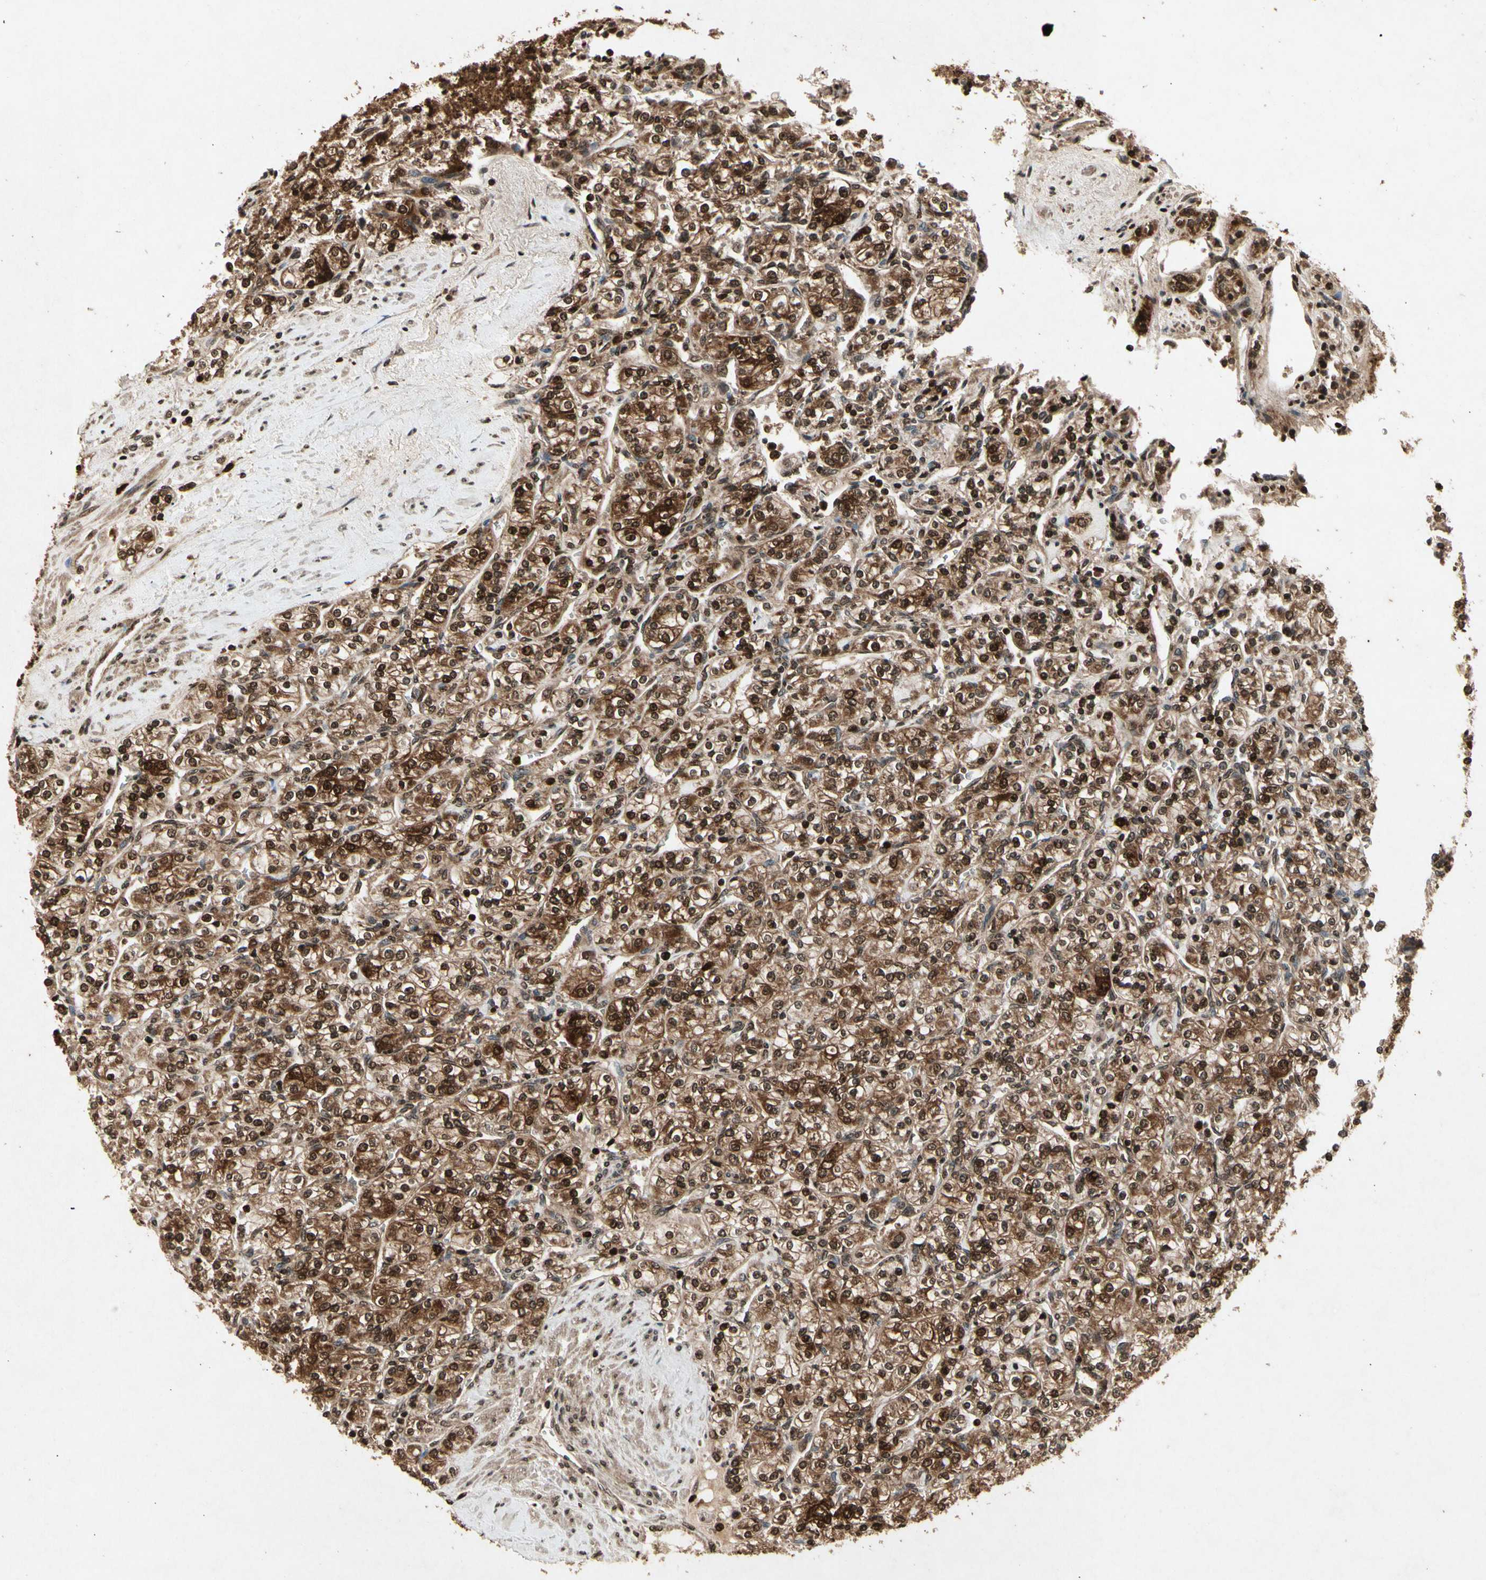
{"staining": {"intensity": "strong", "quantity": ">75%", "location": "cytoplasmic/membranous,nuclear"}, "tissue": "renal cancer", "cell_type": "Tumor cells", "image_type": "cancer", "snomed": [{"axis": "morphology", "description": "Adenocarcinoma, NOS"}, {"axis": "topography", "description": "Kidney"}], "caption": "Tumor cells demonstrate high levels of strong cytoplasmic/membranous and nuclear expression in approximately >75% of cells in human adenocarcinoma (renal).", "gene": "GLRX", "patient": {"sex": "male", "age": 77}}